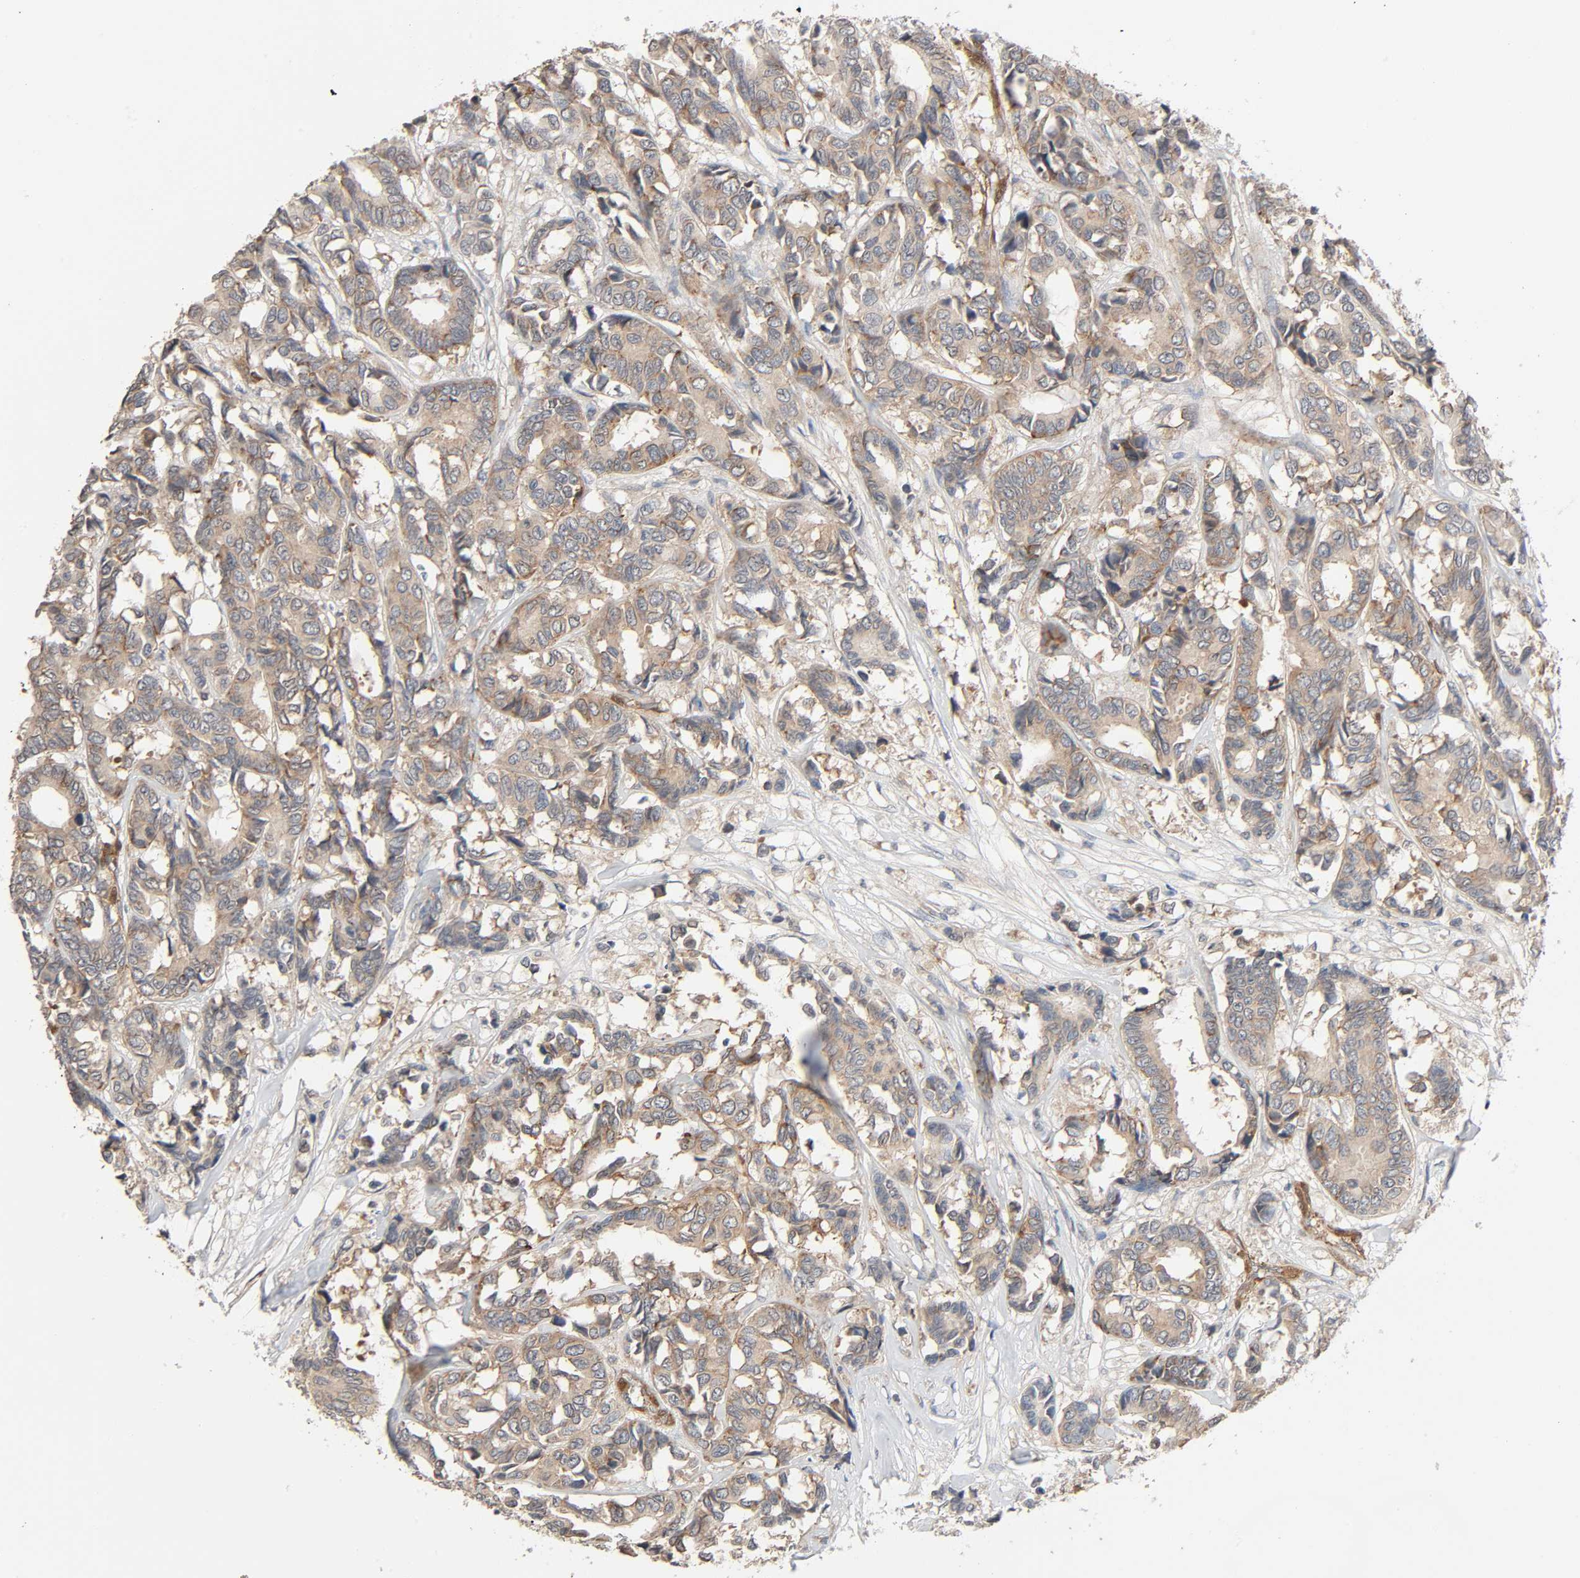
{"staining": {"intensity": "weak", "quantity": ">75%", "location": "cytoplasmic/membranous"}, "tissue": "breast cancer", "cell_type": "Tumor cells", "image_type": "cancer", "snomed": [{"axis": "morphology", "description": "Duct carcinoma"}, {"axis": "topography", "description": "Breast"}], "caption": "An IHC photomicrograph of neoplastic tissue is shown. Protein staining in brown highlights weak cytoplasmic/membranous positivity in breast cancer within tumor cells. Immunohistochemistry stains the protein of interest in brown and the nuclei are stained blue.", "gene": "PTK2", "patient": {"sex": "female", "age": 87}}